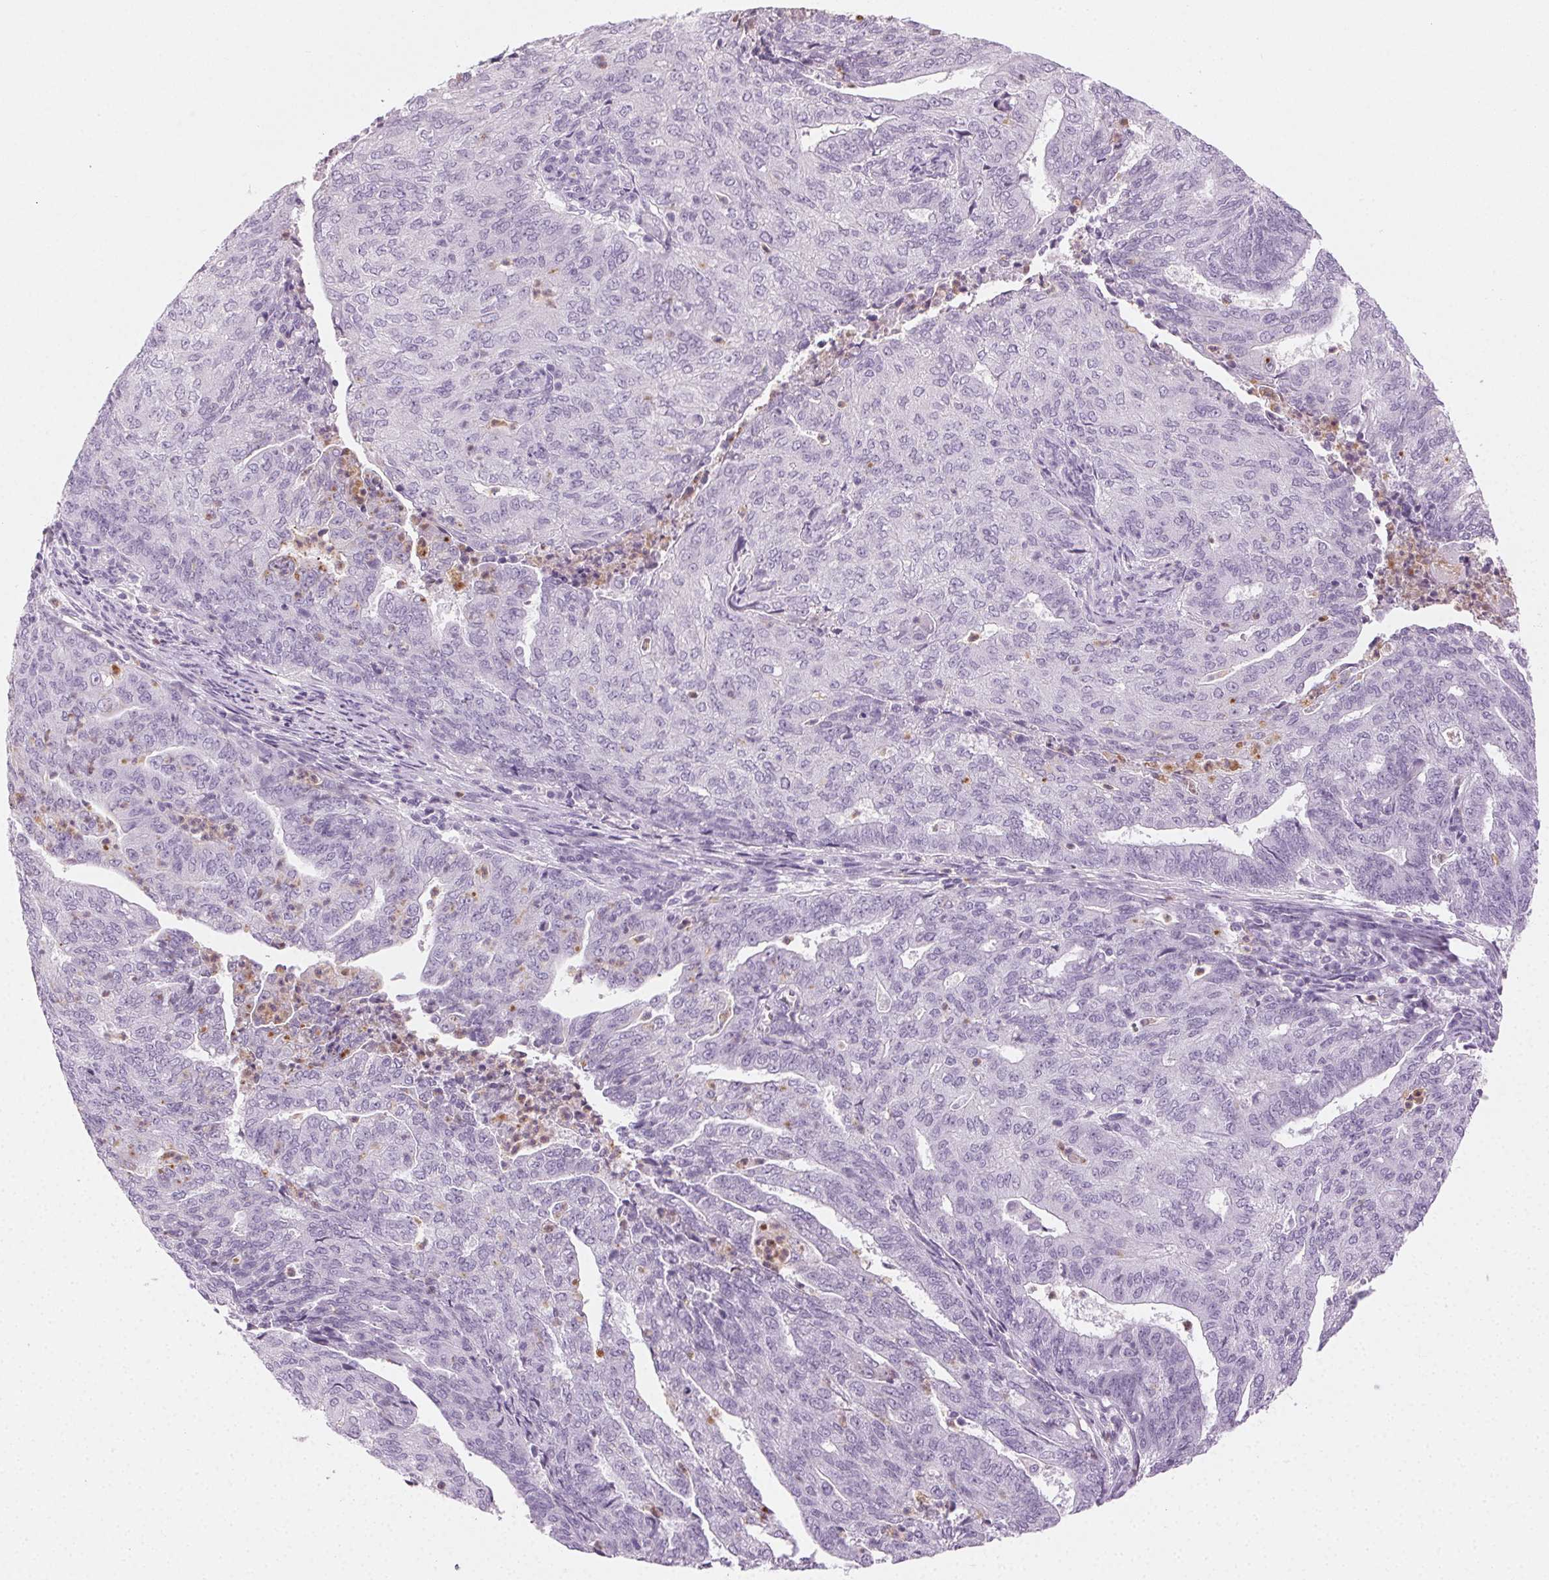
{"staining": {"intensity": "negative", "quantity": "none", "location": "none"}, "tissue": "endometrial cancer", "cell_type": "Tumor cells", "image_type": "cancer", "snomed": [{"axis": "morphology", "description": "Adenocarcinoma, NOS"}, {"axis": "topography", "description": "Endometrium"}], "caption": "High magnification brightfield microscopy of endometrial cancer stained with DAB (brown) and counterstained with hematoxylin (blue): tumor cells show no significant positivity.", "gene": "MPO", "patient": {"sex": "female", "age": 82}}